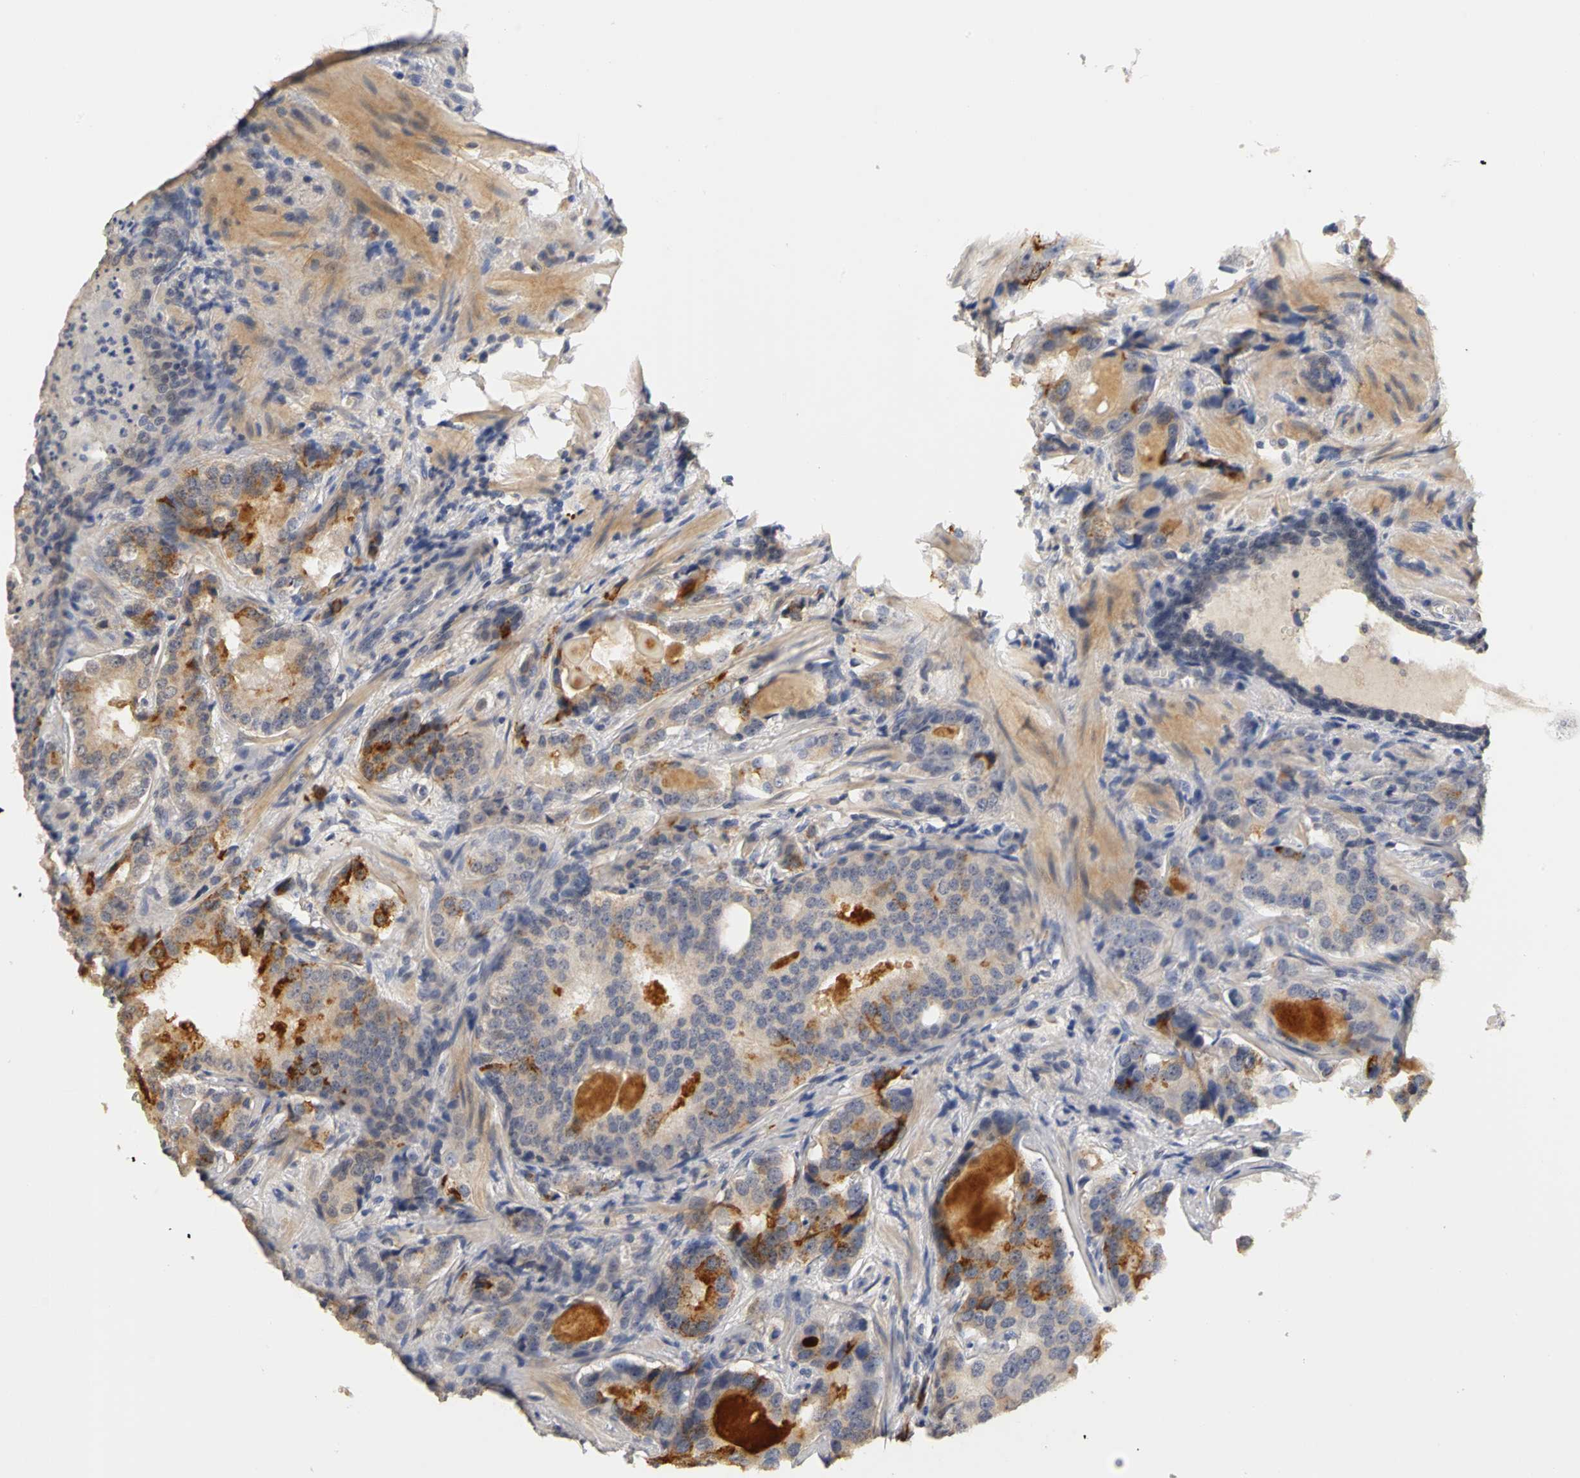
{"staining": {"intensity": "weak", "quantity": ">75%", "location": "cytoplasmic/membranous"}, "tissue": "prostate cancer", "cell_type": "Tumor cells", "image_type": "cancer", "snomed": [{"axis": "morphology", "description": "Adenocarcinoma, High grade"}, {"axis": "topography", "description": "Prostate"}], "caption": "Human prostate cancer stained for a protein (brown) displays weak cytoplasmic/membranous positive staining in approximately >75% of tumor cells.", "gene": "PGR", "patient": {"sex": "male", "age": 58}}